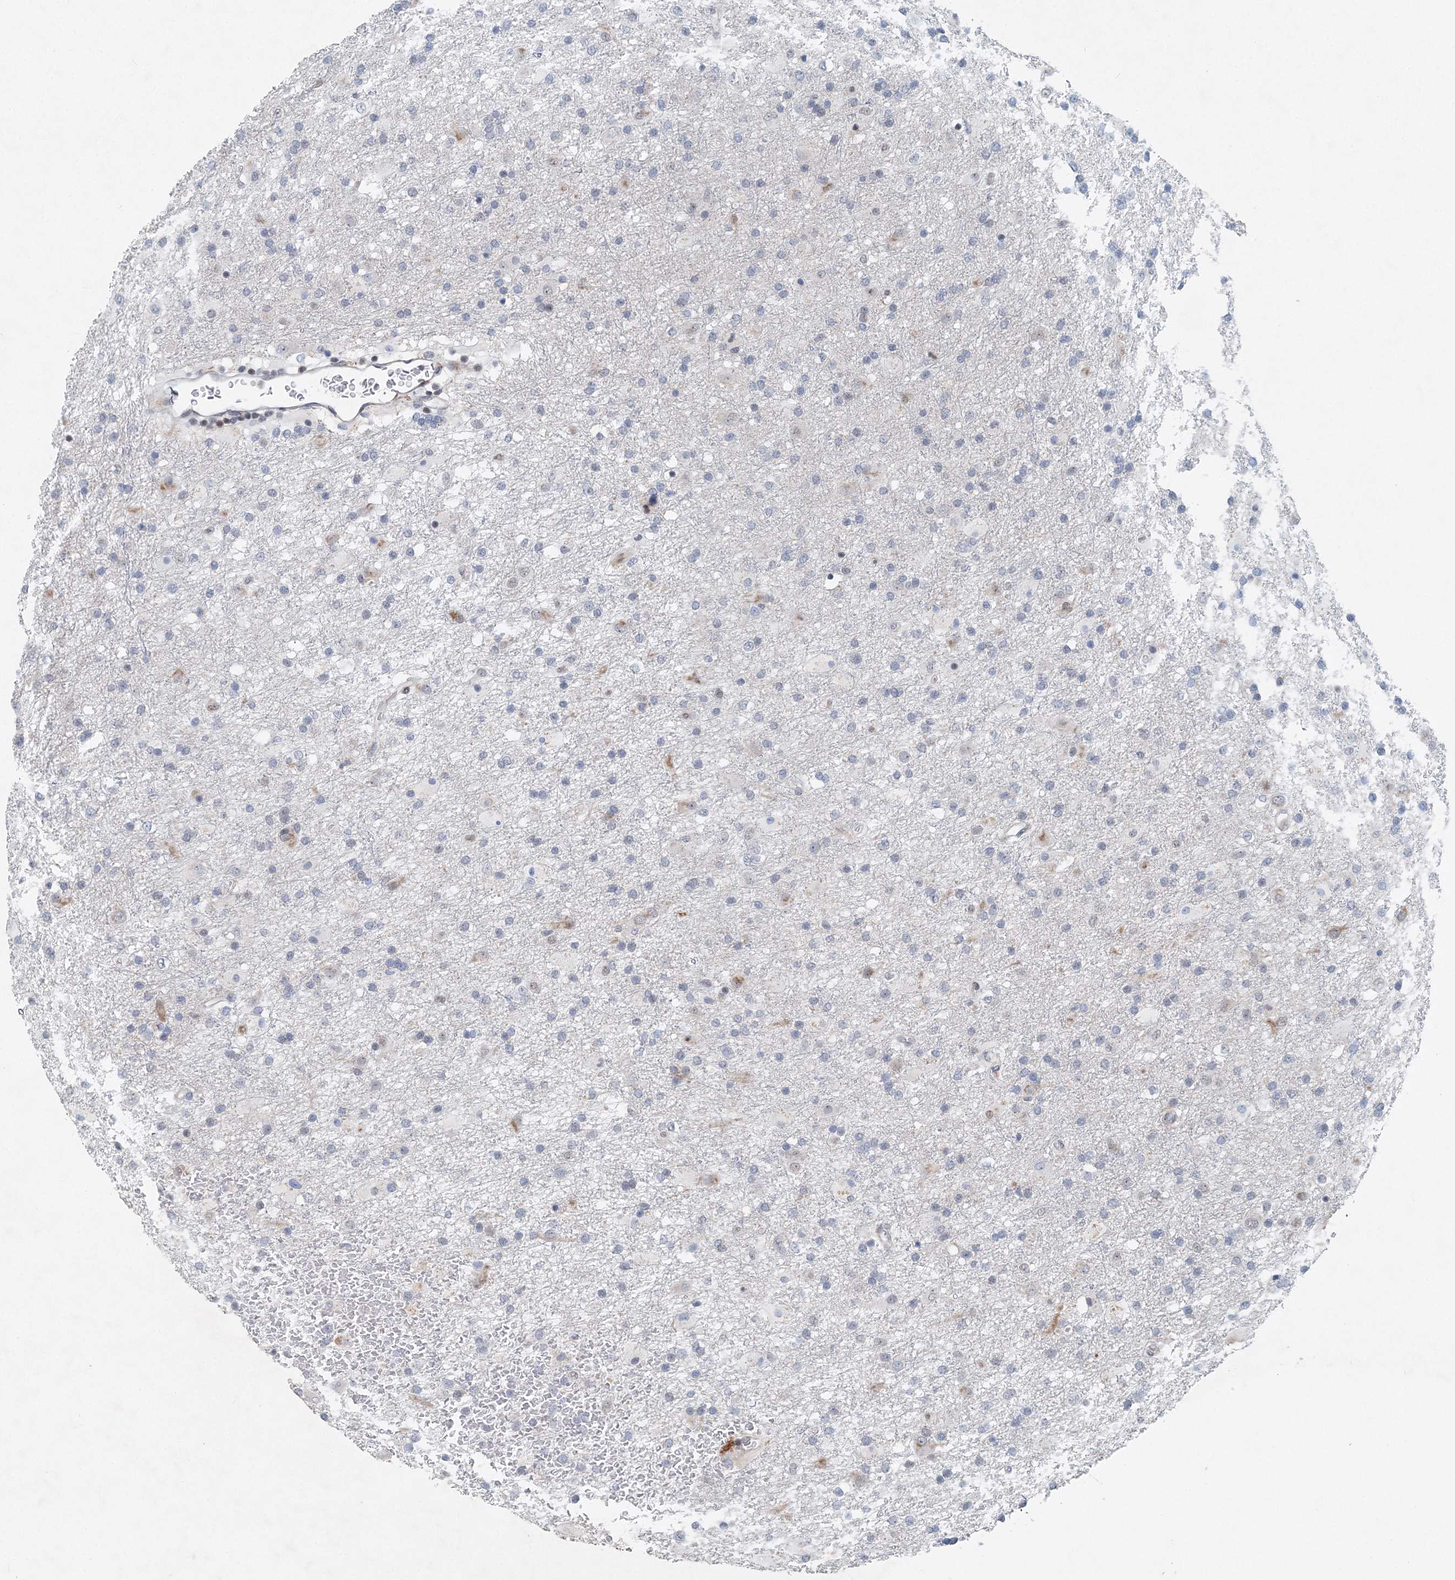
{"staining": {"intensity": "negative", "quantity": "none", "location": "none"}, "tissue": "glioma", "cell_type": "Tumor cells", "image_type": "cancer", "snomed": [{"axis": "morphology", "description": "Glioma, malignant, Low grade"}, {"axis": "topography", "description": "Brain"}], "caption": "High power microscopy micrograph of an IHC histopathology image of glioma, revealing no significant positivity in tumor cells. The staining is performed using DAB brown chromogen with nuclei counter-stained in using hematoxylin.", "gene": "UIMC1", "patient": {"sex": "male", "age": 65}}